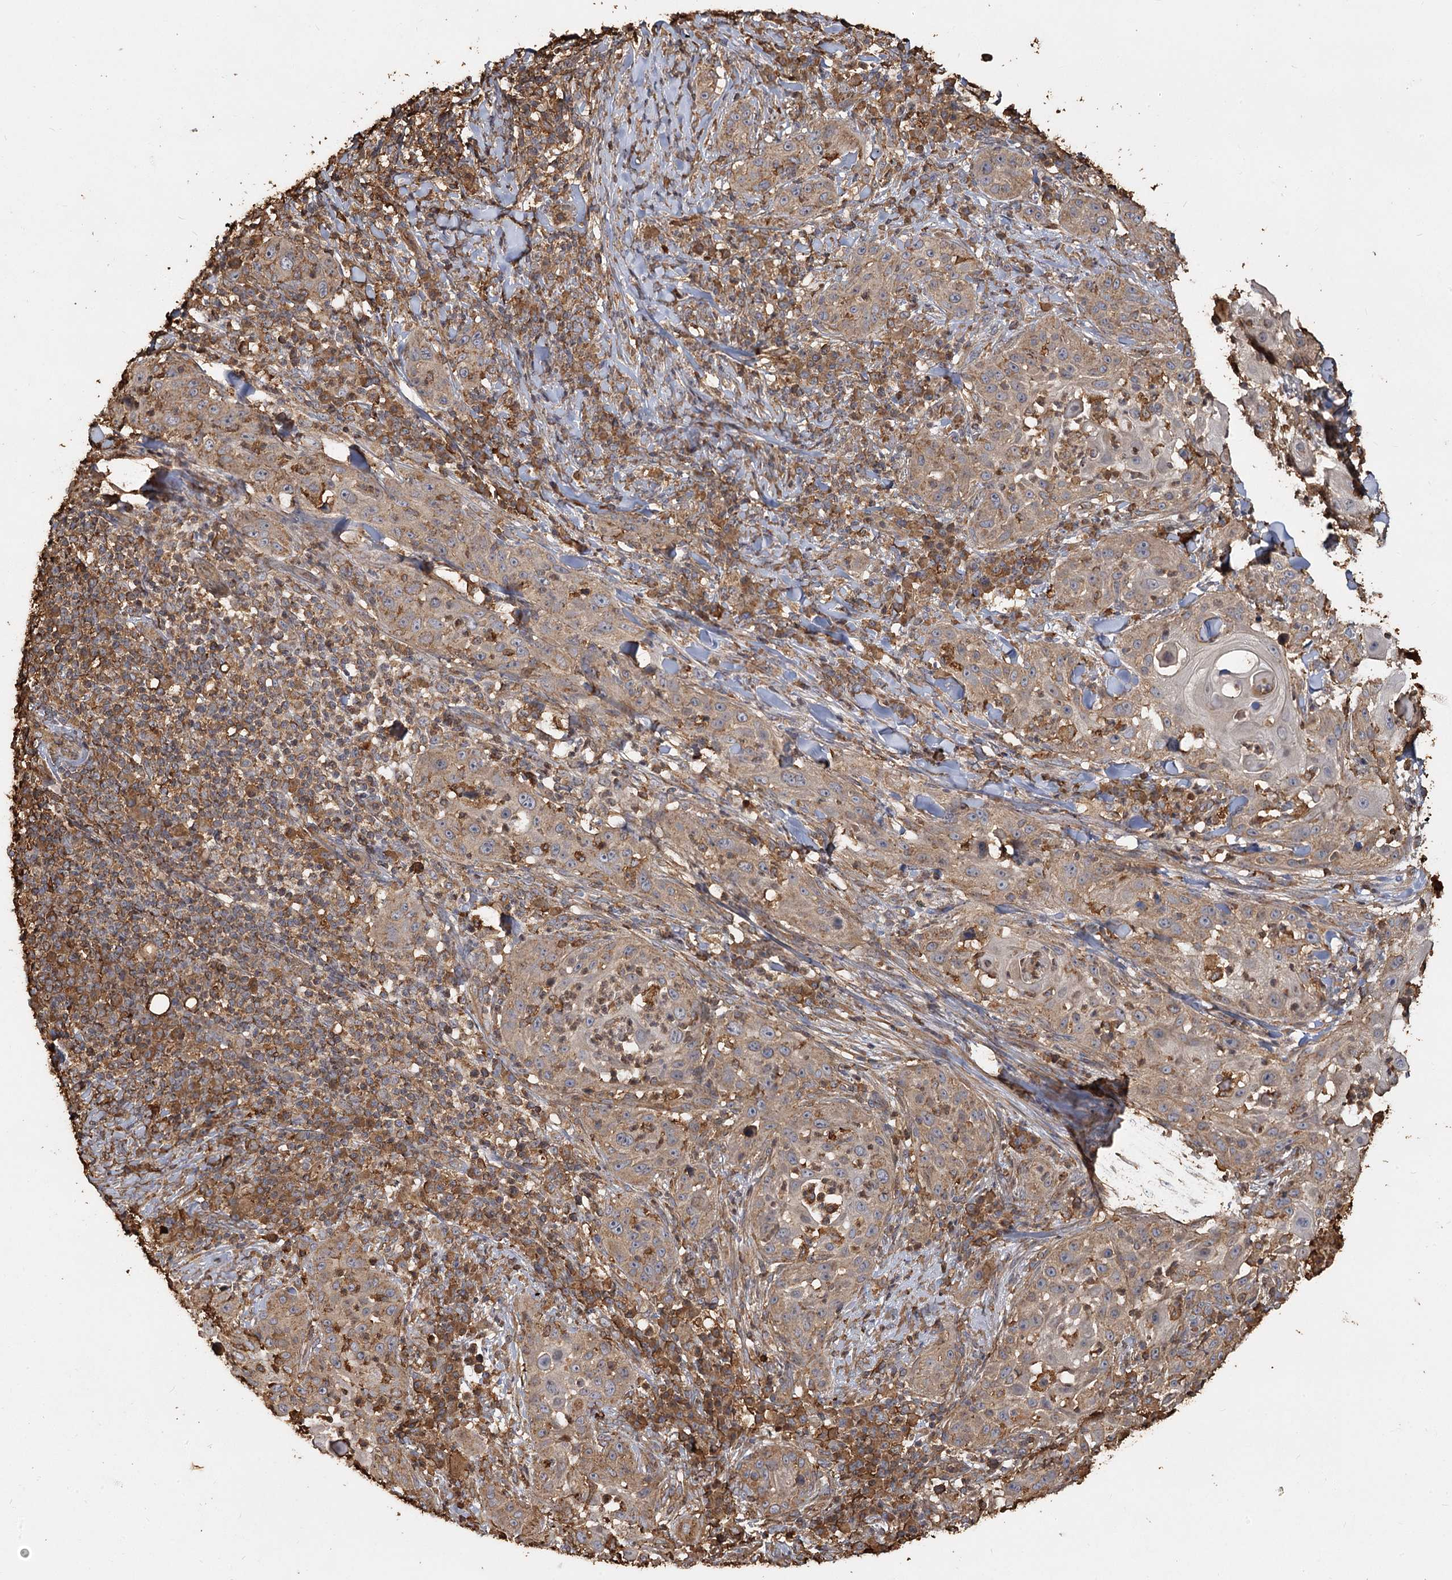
{"staining": {"intensity": "weak", "quantity": ">75%", "location": "cytoplasmic/membranous"}, "tissue": "skin cancer", "cell_type": "Tumor cells", "image_type": "cancer", "snomed": [{"axis": "morphology", "description": "Squamous cell carcinoma, NOS"}, {"axis": "topography", "description": "Skin"}], "caption": "IHC staining of squamous cell carcinoma (skin), which displays low levels of weak cytoplasmic/membranous staining in approximately >75% of tumor cells indicating weak cytoplasmic/membranous protein expression. The staining was performed using DAB (3,3'-diaminobenzidine) (brown) for protein detection and nuclei were counterstained in hematoxylin (blue).", "gene": "PIK3C2A", "patient": {"sex": "female", "age": 44}}